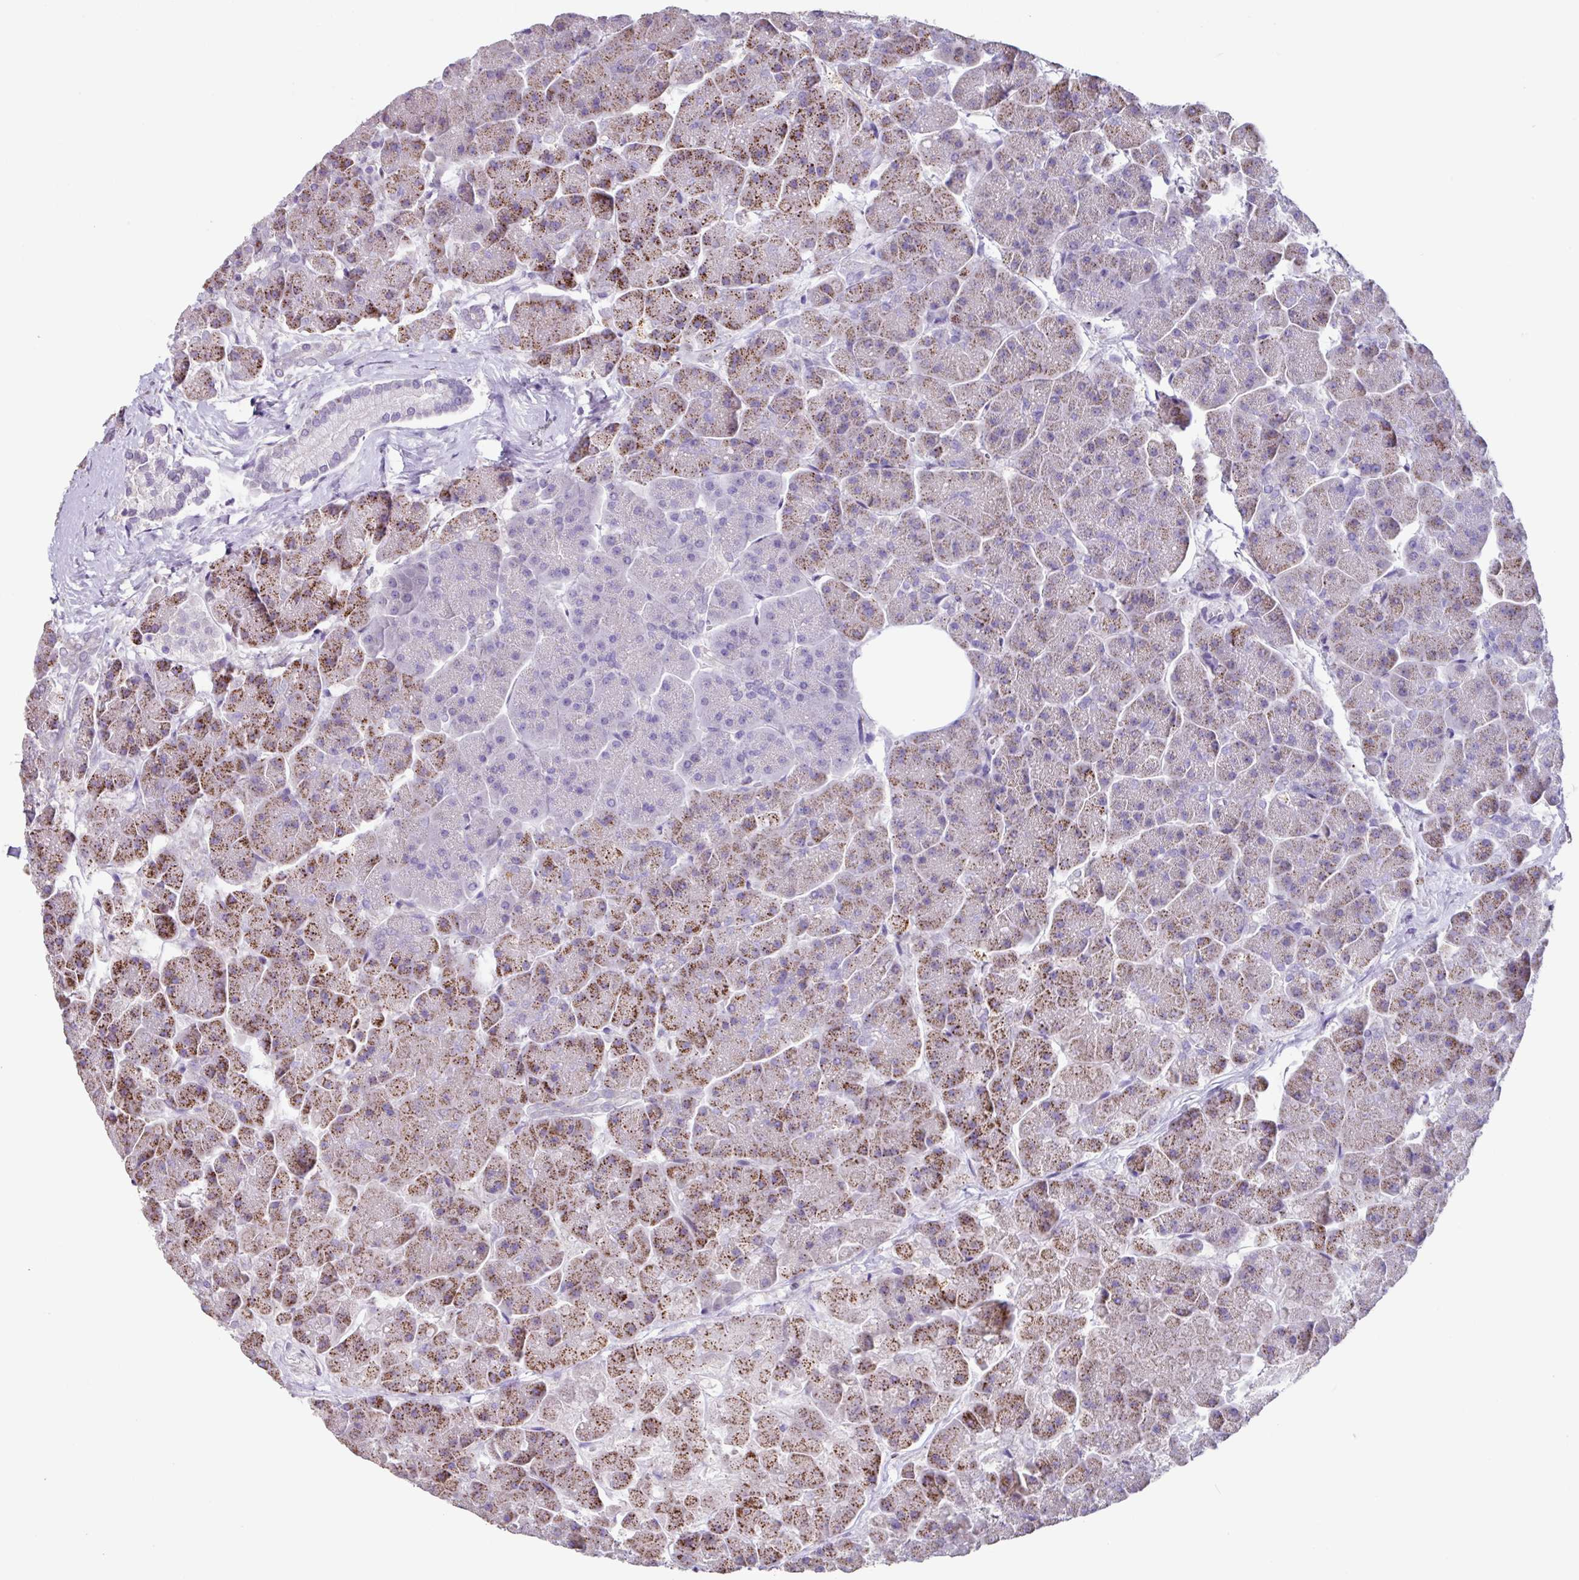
{"staining": {"intensity": "weak", "quantity": "25%-75%", "location": "cytoplasmic/membranous"}, "tissue": "pancreas", "cell_type": "Exocrine glandular cells", "image_type": "normal", "snomed": [{"axis": "morphology", "description": "Normal tissue, NOS"}, {"axis": "topography", "description": "Pancreas"}, {"axis": "topography", "description": "Peripheral nerve tissue"}], "caption": "Pancreas stained for a protein demonstrates weak cytoplasmic/membranous positivity in exocrine glandular cells. Using DAB (brown) and hematoxylin (blue) stains, captured at high magnification using brightfield microscopy.", "gene": "ZG16", "patient": {"sex": "male", "age": 54}}